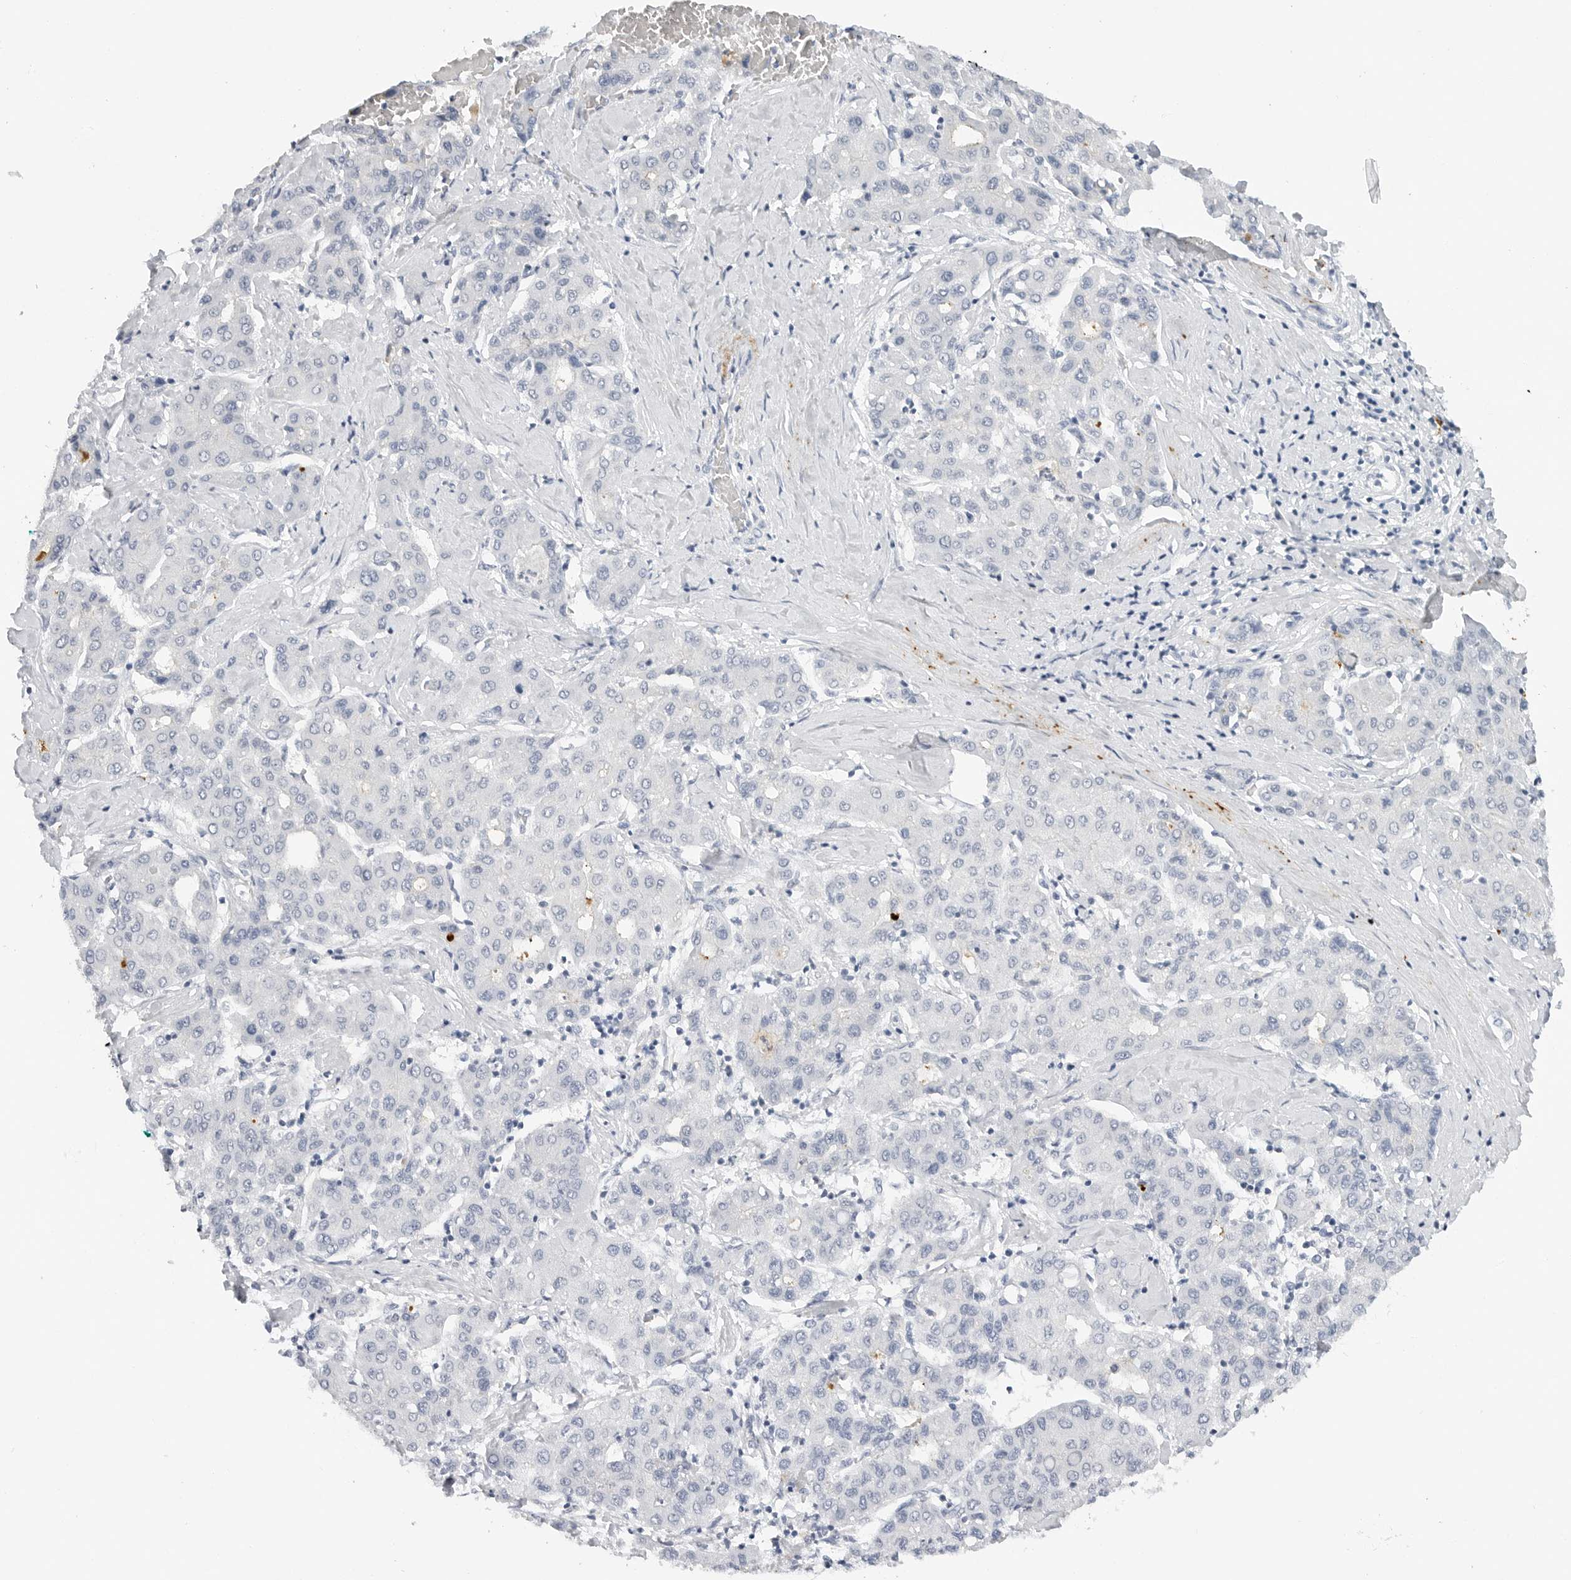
{"staining": {"intensity": "negative", "quantity": "none", "location": "none"}, "tissue": "liver cancer", "cell_type": "Tumor cells", "image_type": "cancer", "snomed": [{"axis": "morphology", "description": "Carcinoma, Hepatocellular, NOS"}, {"axis": "topography", "description": "Liver"}], "caption": "Tumor cells show no significant protein positivity in liver cancer. The staining is performed using DAB brown chromogen with nuclei counter-stained in using hematoxylin.", "gene": "MAP2K5", "patient": {"sex": "male", "age": 65}}